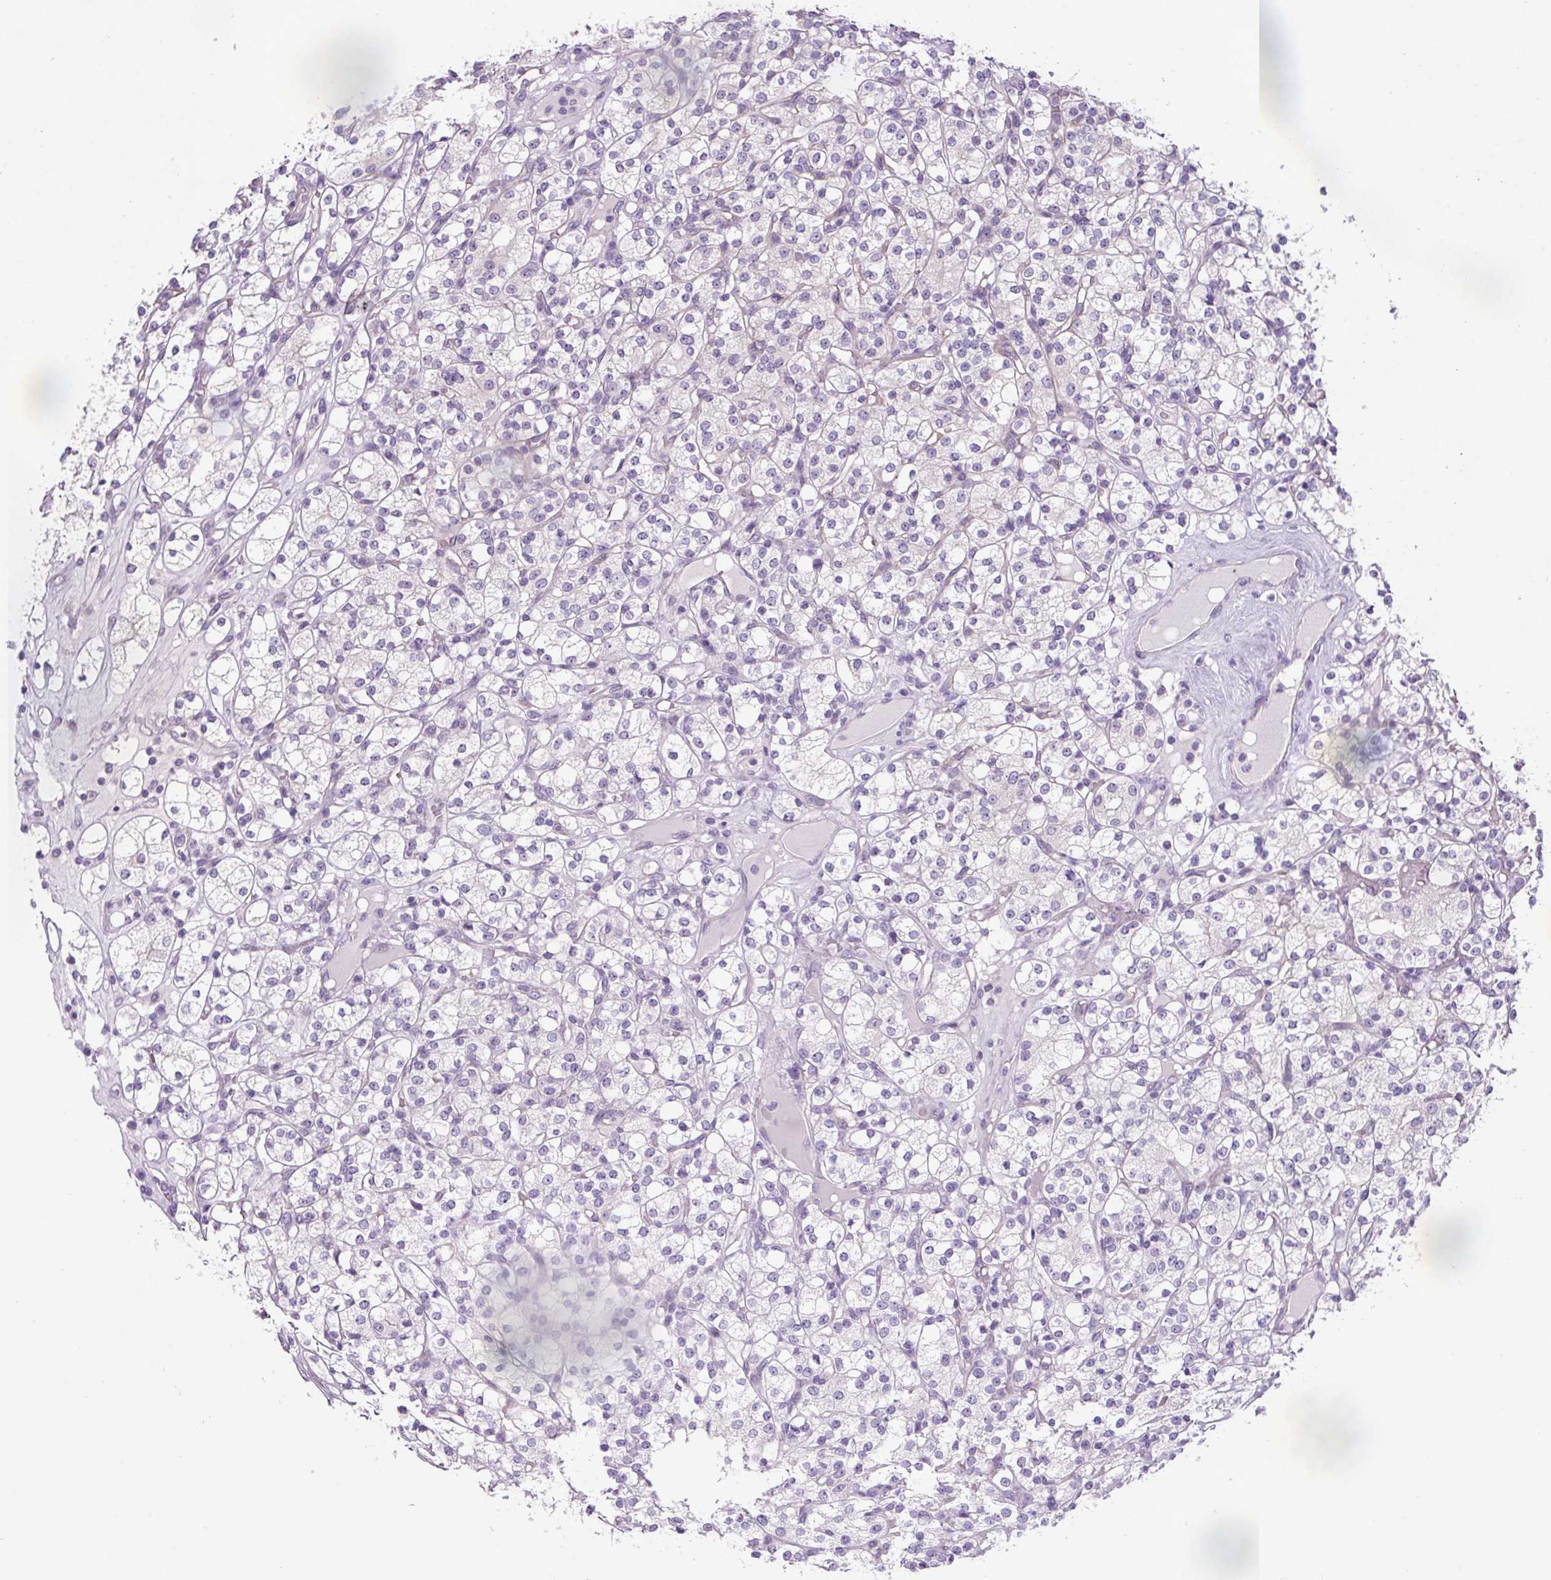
{"staining": {"intensity": "negative", "quantity": "none", "location": "none"}, "tissue": "renal cancer", "cell_type": "Tumor cells", "image_type": "cancer", "snomed": [{"axis": "morphology", "description": "Adenocarcinoma, NOS"}, {"axis": "topography", "description": "Kidney"}], "caption": "IHC of human renal cancer demonstrates no staining in tumor cells.", "gene": "UBL3", "patient": {"sex": "male", "age": 77}}